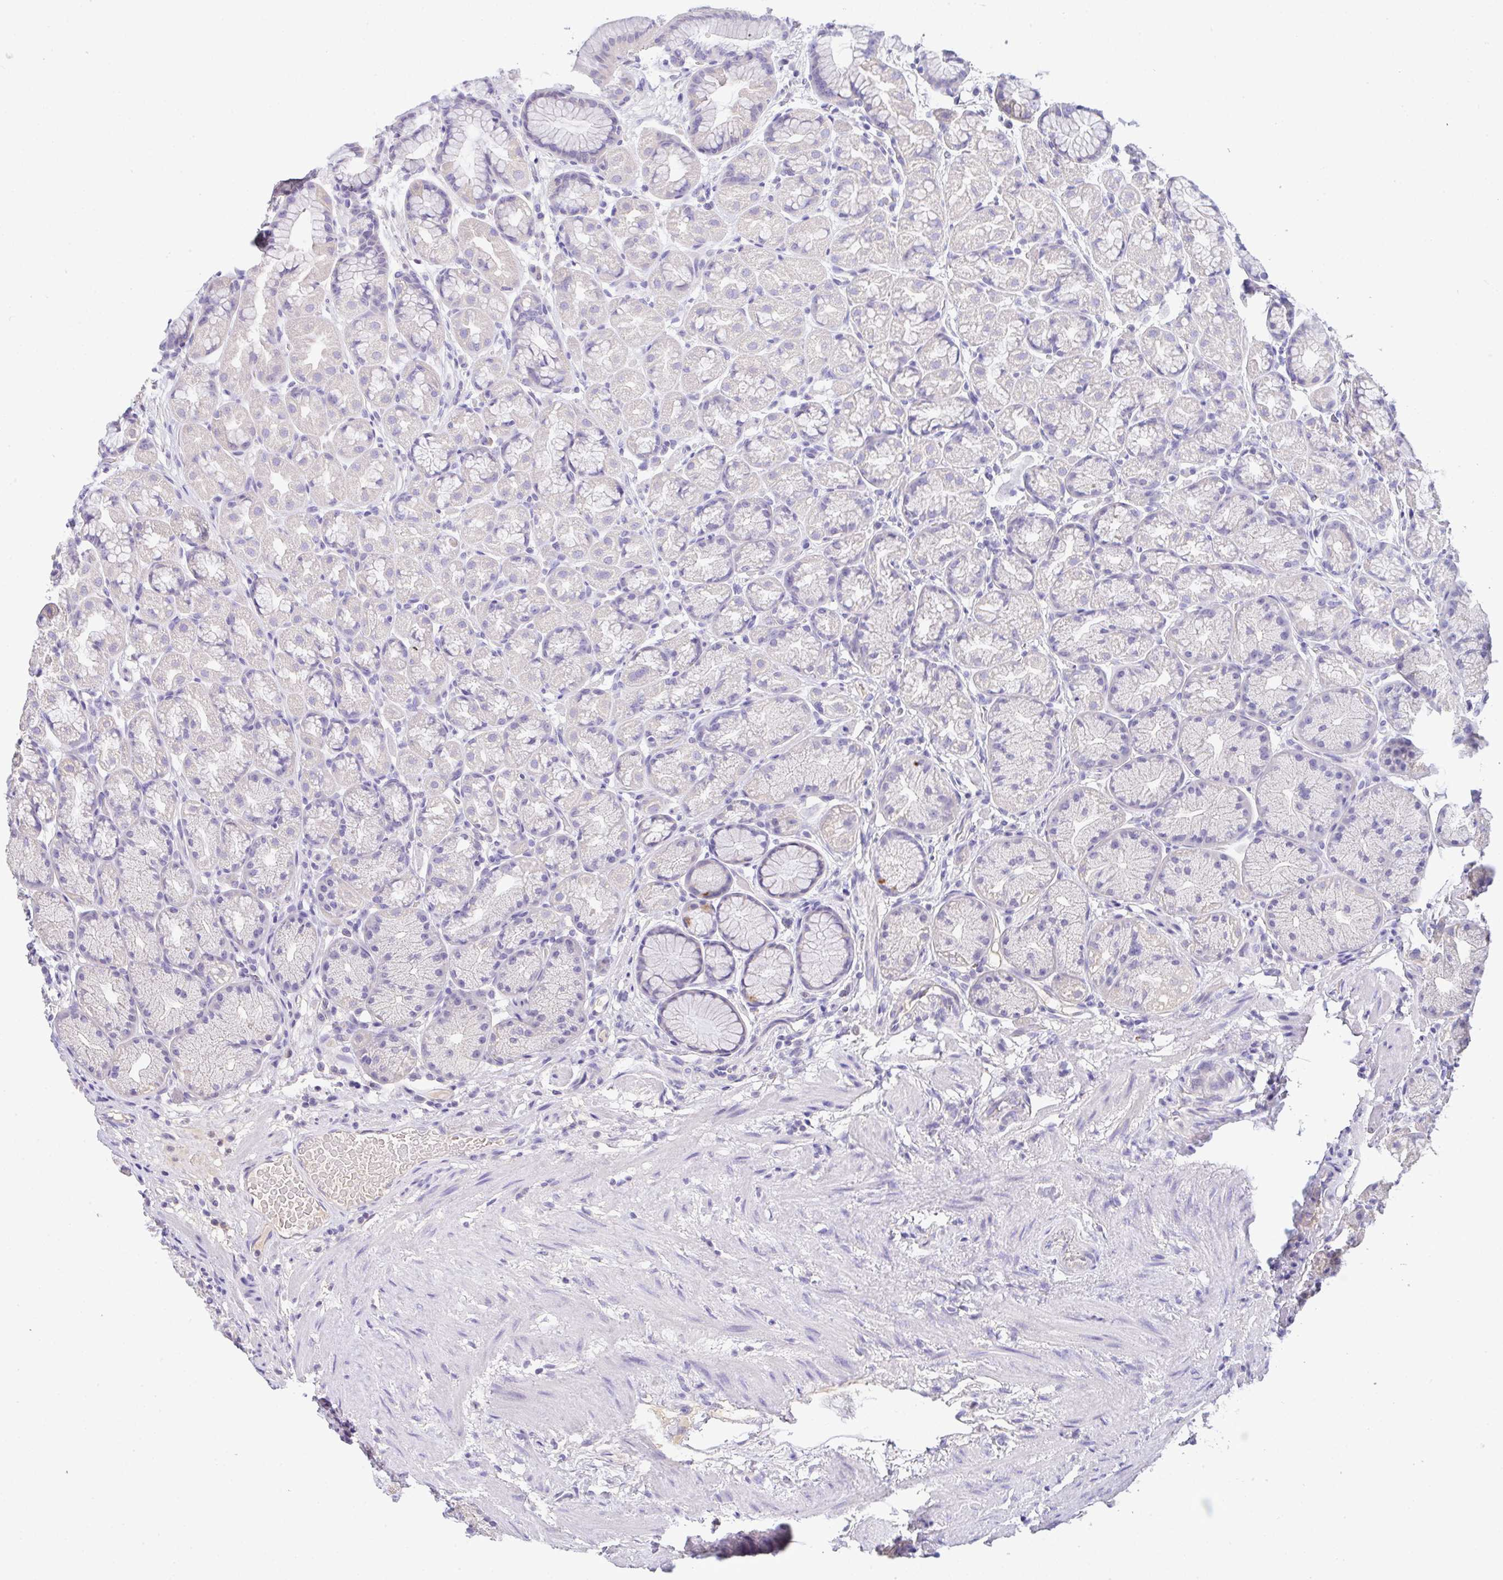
{"staining": {"intensity": "negative", "quantity": "none", "location": "none"}, "tissue": "stomach", "cell_type": "Glandular cells", "image_type": "normal", "snomed": [{"axis": "morphology", "description": "Normal tissue, NOS"}, {"axis": "topography", "description": "Stomach, lower"}], "caption": "This is a micrograph of immunohistochemistry (IHC) staining of benign stomach, which shows no positivity in glandular cells.", "gene": "CA10", "patient": {"sex": "male", "age": 67}}